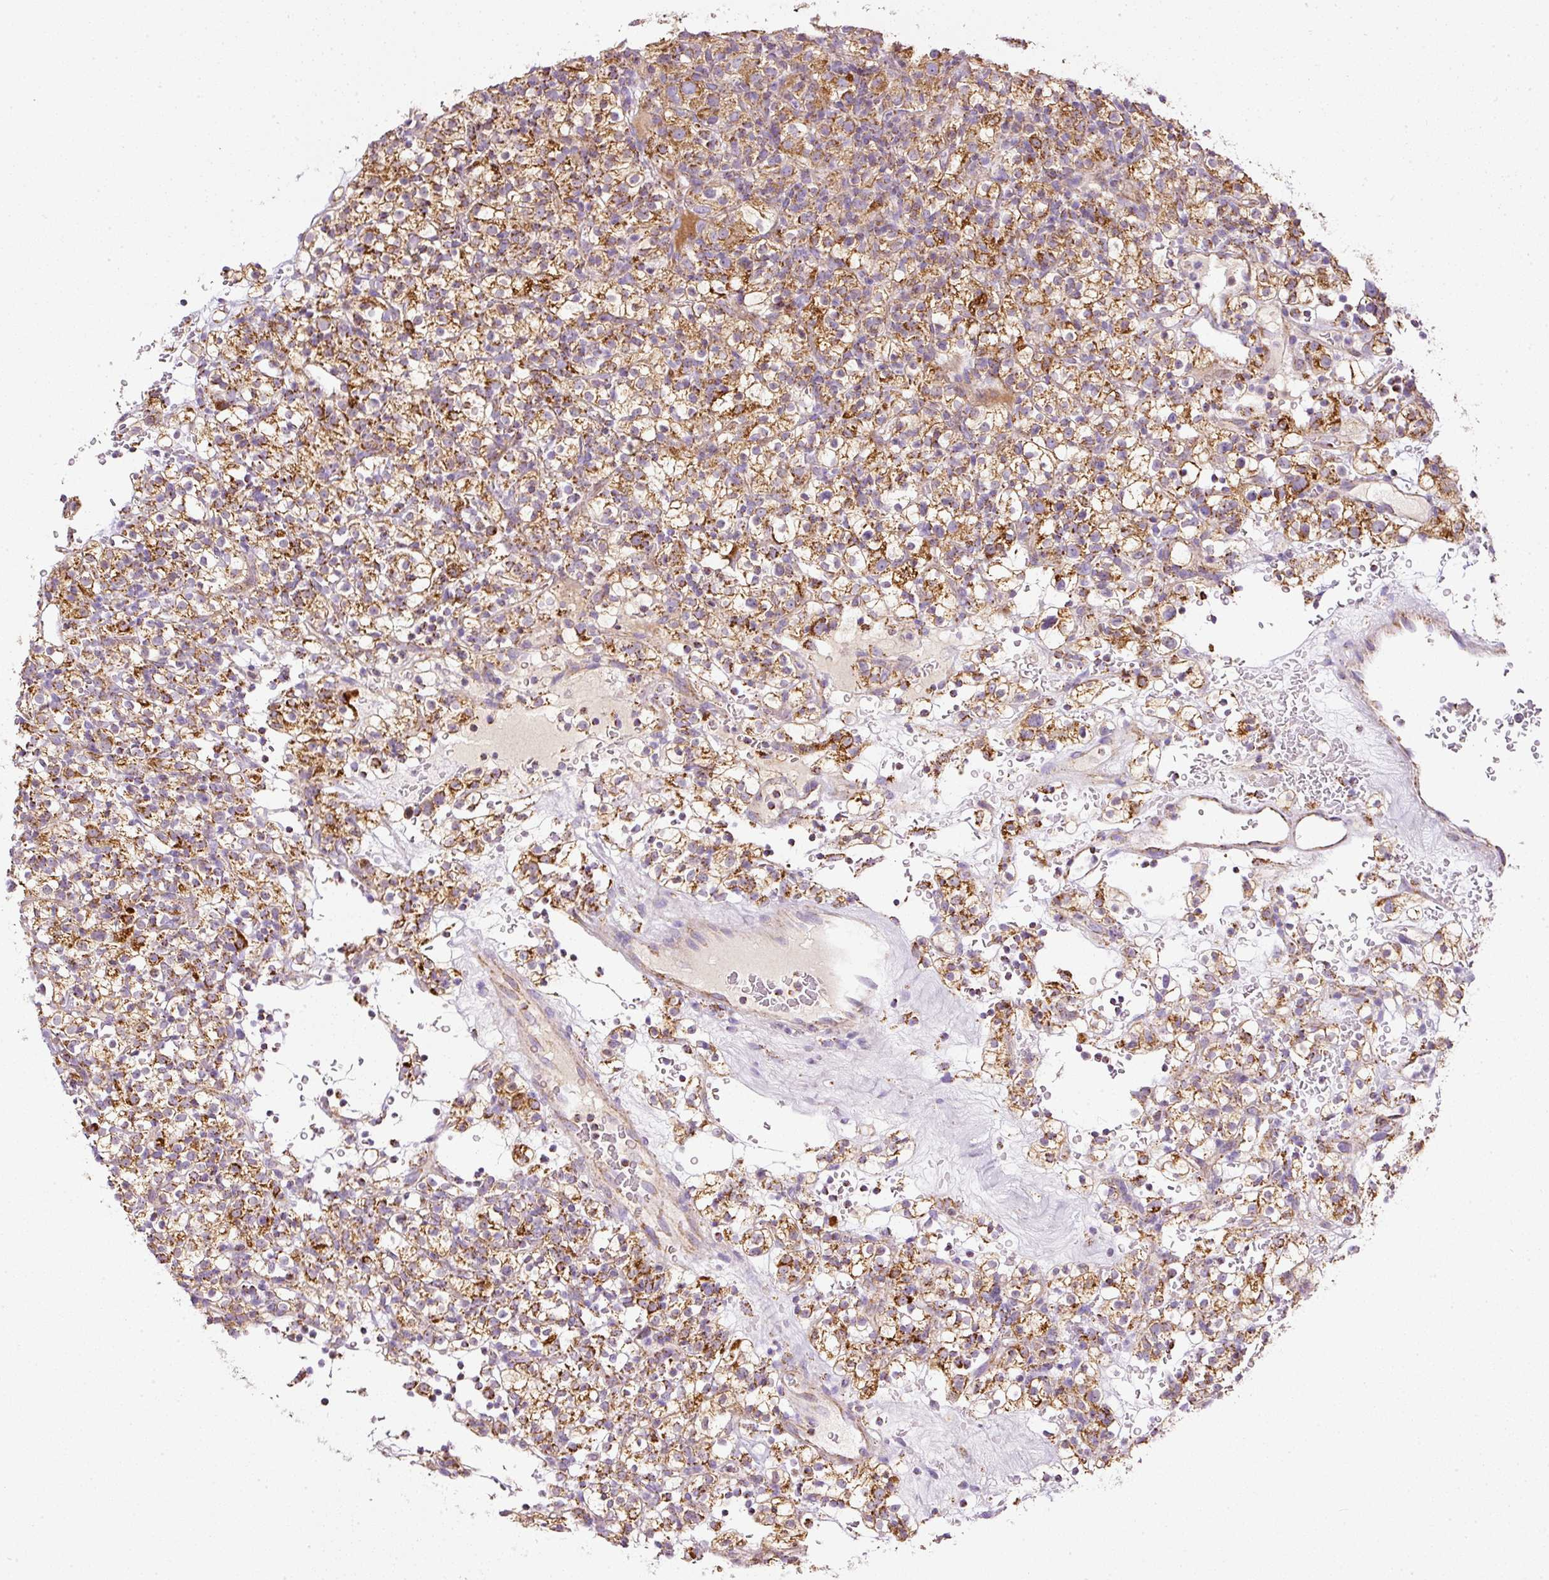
{"staining": {"intensity": "moderate", "quantity": ">75%", "location": "cytoplasmic/membranous"}, "tissue": "renal cancer", "cell_type": "Tumor cells", "image_type": "cancer", "snomed": [{"axis": "morphology", "description": "Normal tissue, NOS"}, {"axis": "morphology", "description": "Adenocarcinoma, NOS"}, {"axis": "topography", "description": "Kidney"}], "caption": "Immunohistochemistry histopathology image of neoplastic tissue: renal cancer (adenocarcinoma) stained using immunohistochemistry (IHC) shows medium levels of moderate protein expression localized specifically in the cytoplasmic/membranous of tumor cells, appearing as a cytoplasmic/membranous brown color.", "gene": "SDHA", "patient": {"sex": "female", "age": 72}}